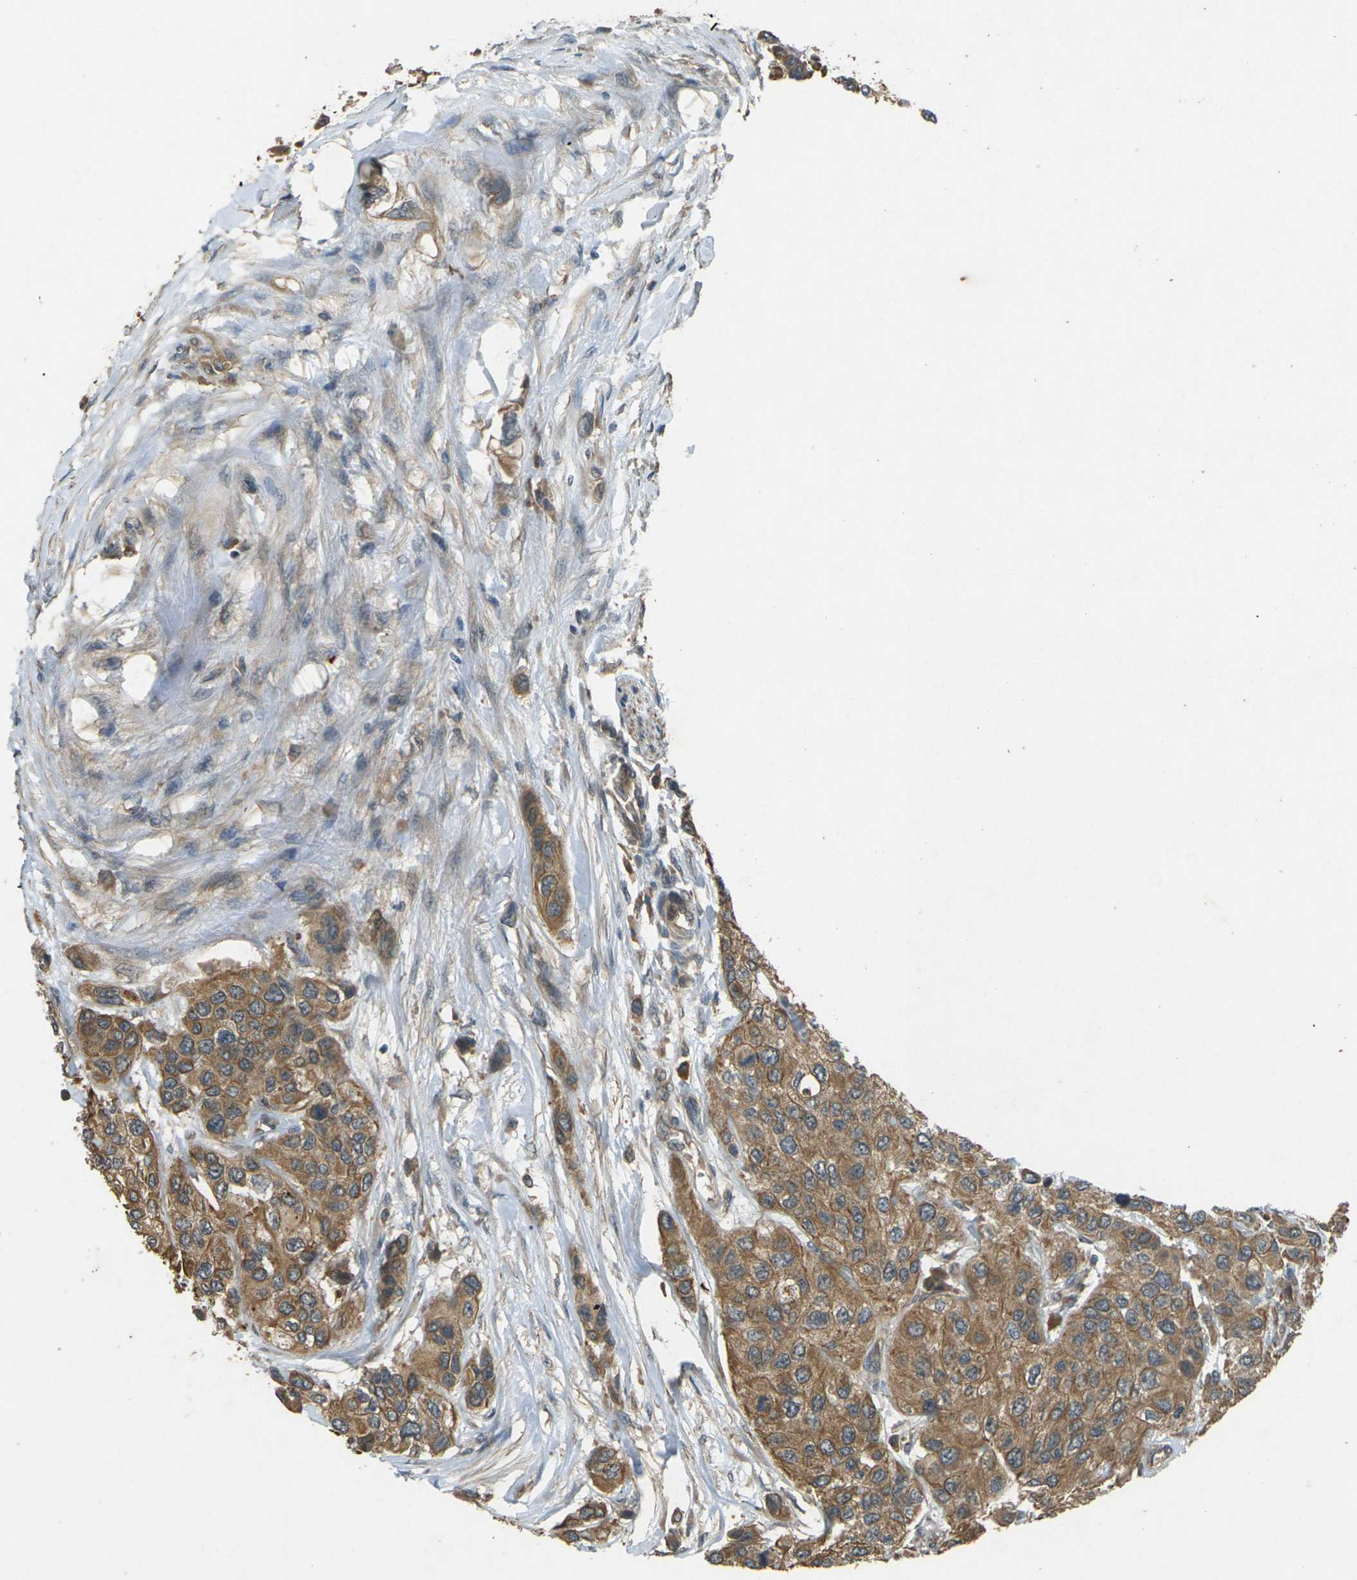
{"staining": {"intensity": "moderate", "quantity": ">75%", "location": "cytoplasmic/membranous"}, "tissue": "urothelial cancer", "cell_type": "Tumor cells", "image_type": "cancer", "snomed": [{"axis": "morphology", "description": "Urothelial carcinoma, High grade"}, {"axis": "topography", "description": "Urinary bladder"}], "caption": "Tumor cells reveal moderate cytoplasmic/membranous positivity in about >75% of cells in urothelial cancer. (Brightfield microscopy of DAB IHC at high magnification).", "gene": "TAP1", "patient": {"sex": "female", "age": 56}}